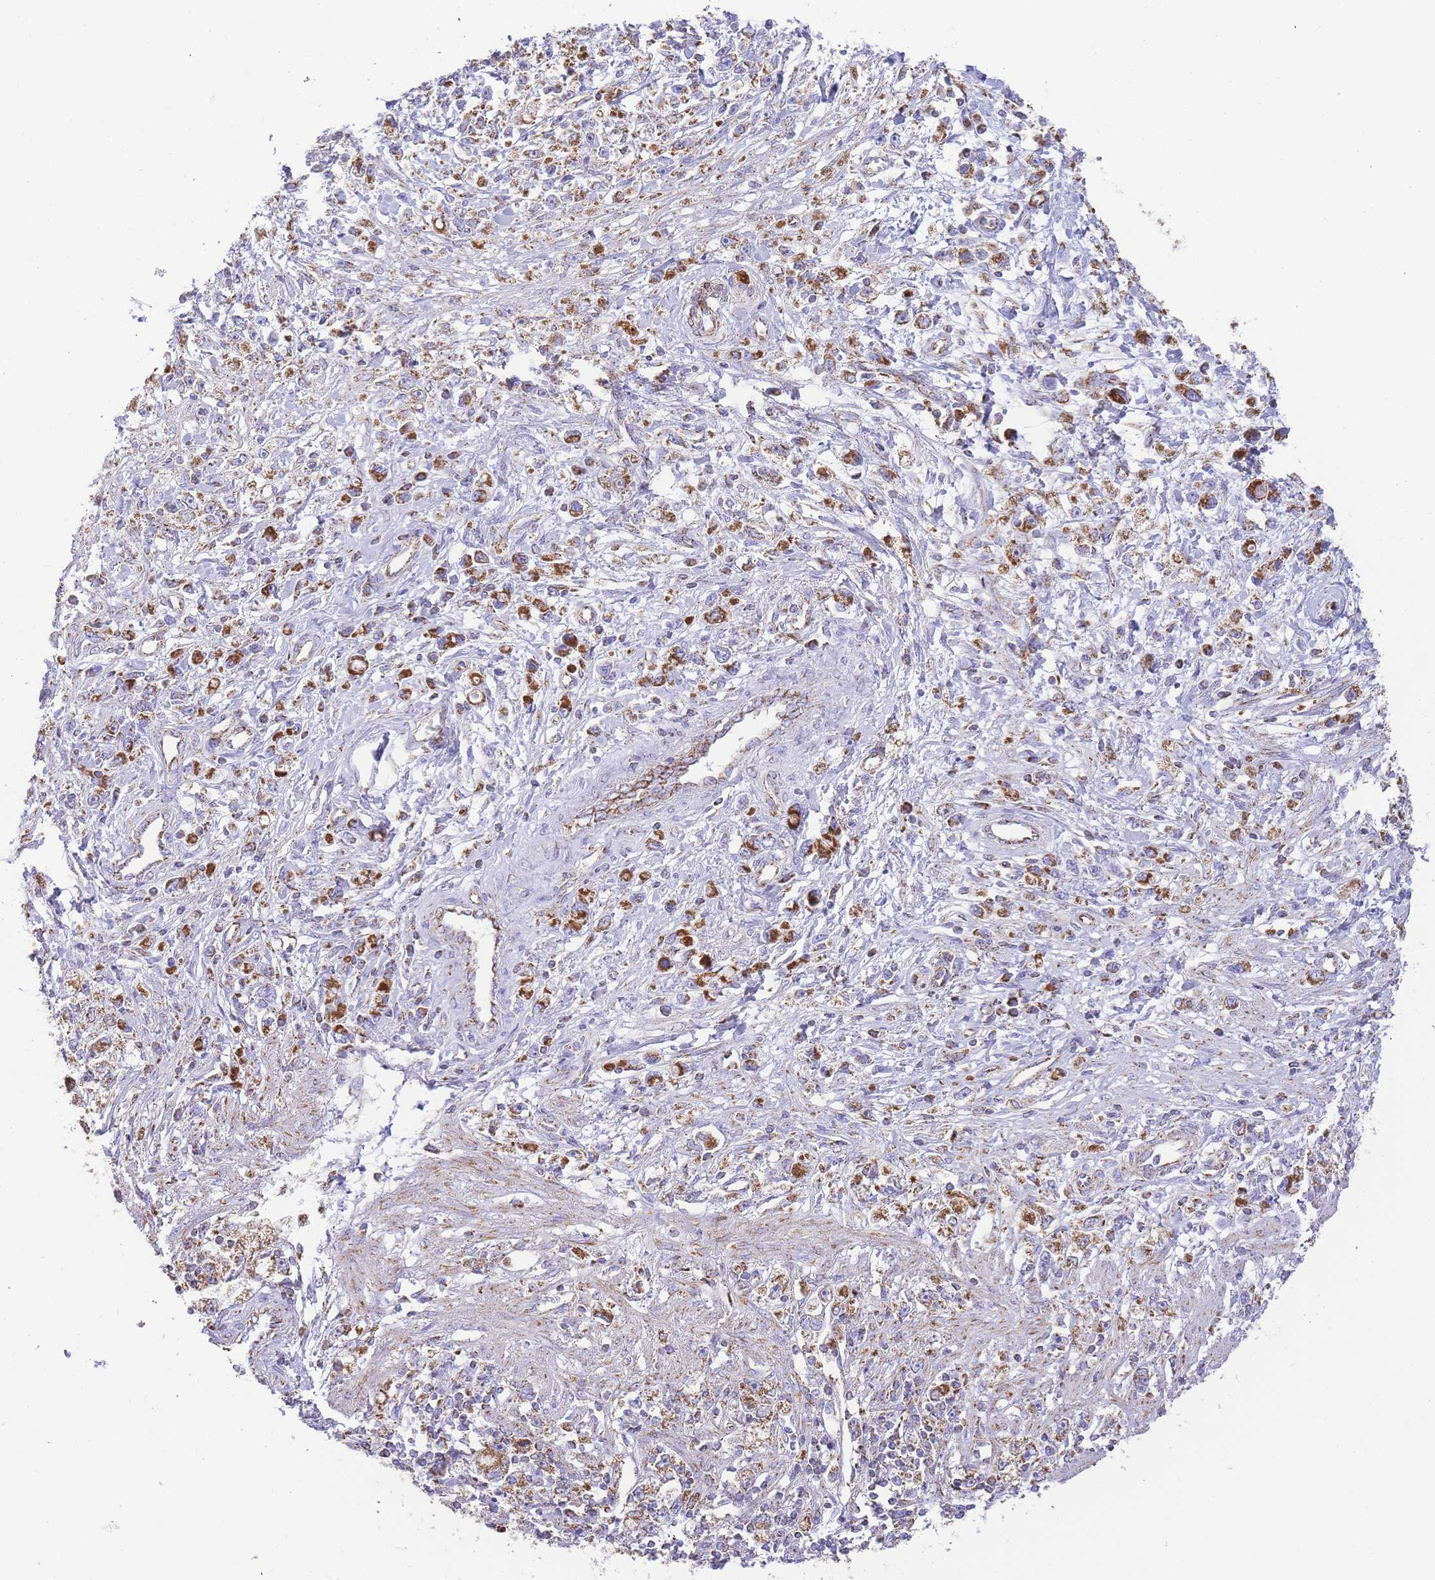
{"staining": {"intensity": "moderate", "quantity": ">75%", "location": "cytoplasmic/membranous"}, "tissue": "stomach cancer", "cell_type": "Tumor cells", "image_type": "cancer", "snomed": [{"axis": "morphology", "description": "Adenocarcinoma, NOS"}, {"axis": "topography", "description": "Stomach"}], "caption": "About >75% of tumor cells in stomach cancer exhibit moderate cytoplasmic/membranous protein expression as visualized by brown immunohistochemical staining.", "gene": "GSTM1", "patient": {"sex": "female", "age": 59}}